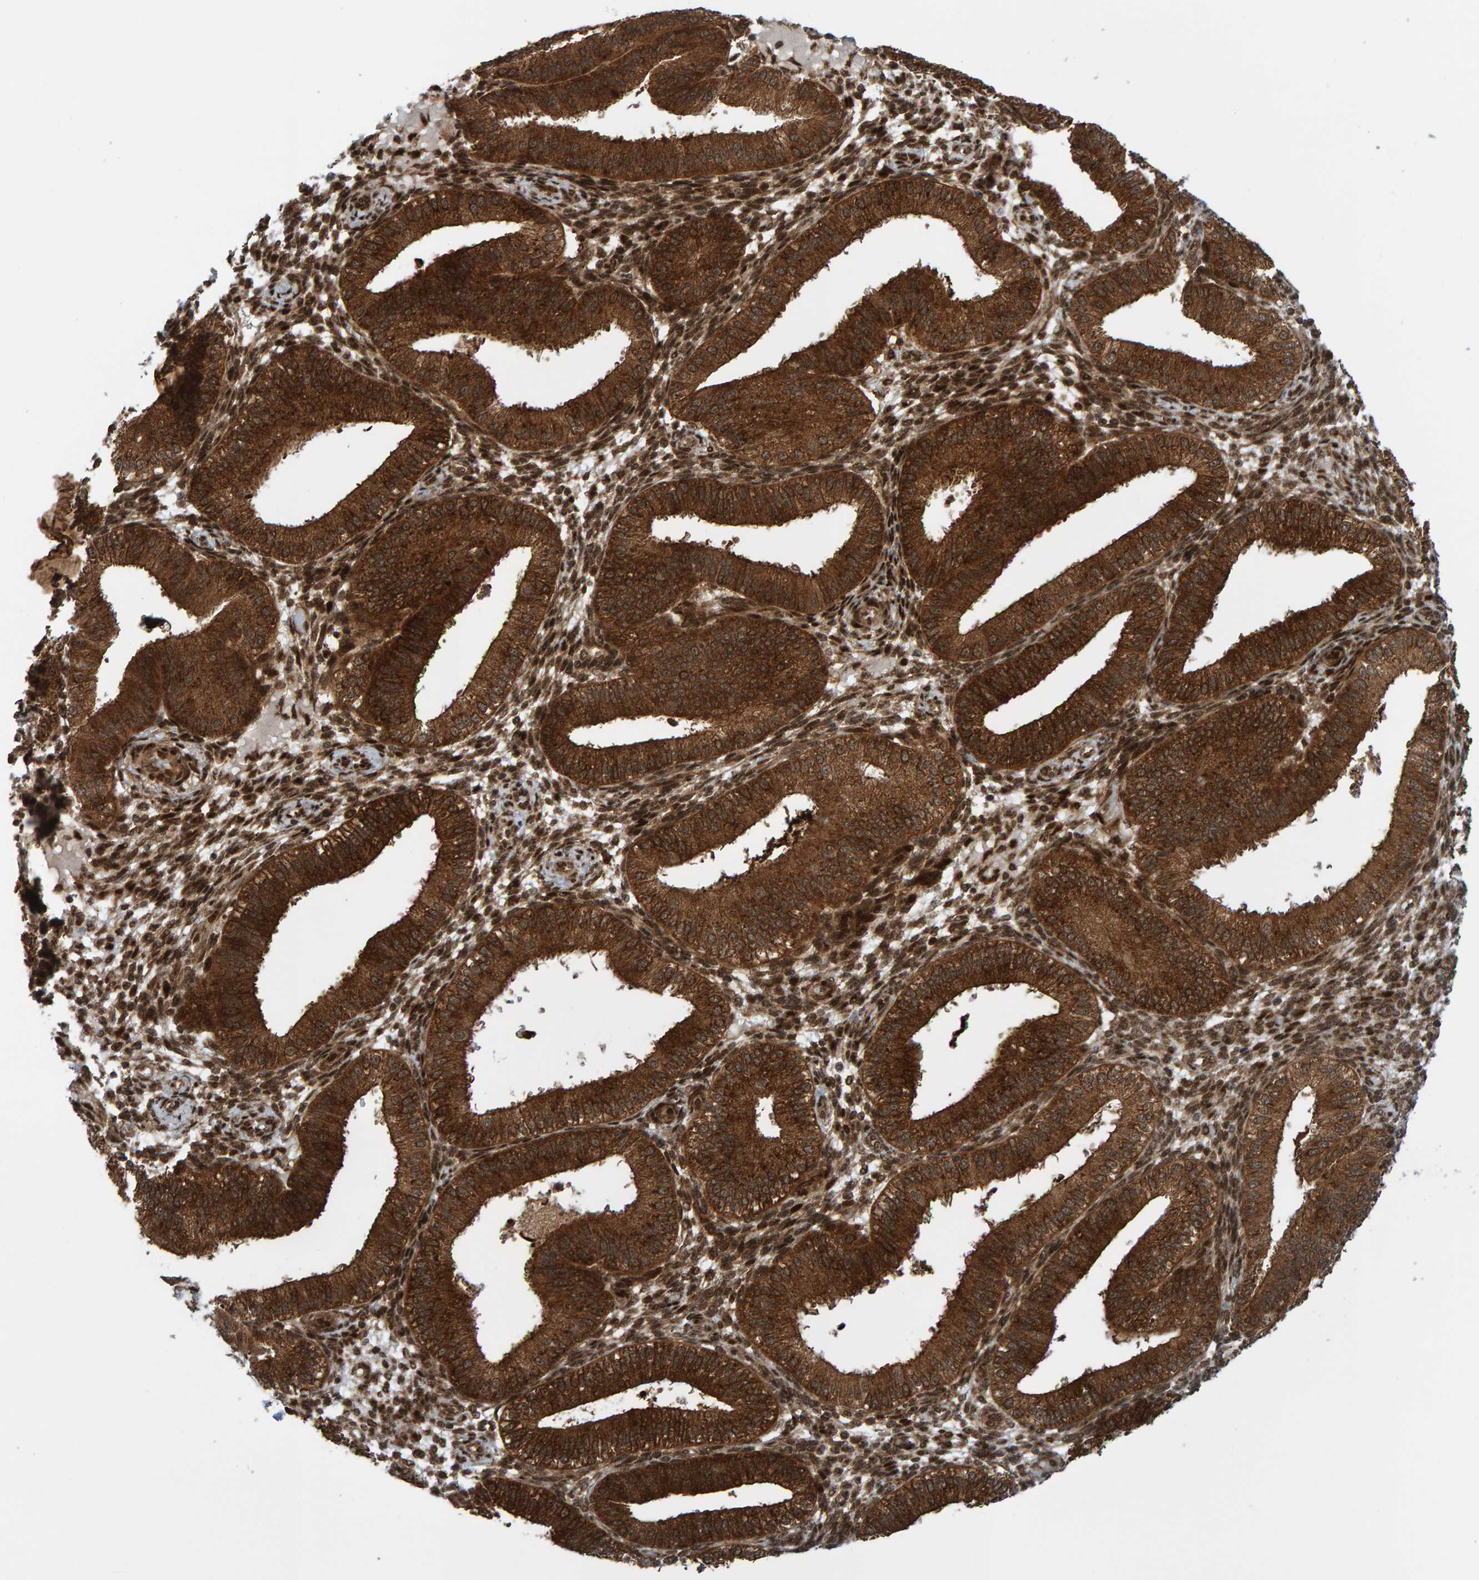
{"staining": {"intensity": "moderate", "quantity": ">75%", "location": "cytoplasmic/membranous,nuclear"}, "tissue": "endometrium", "cell_type": "Cells in endometrial stroma", "image_type": "normal", "snomed": [{"axis": "morphology", "description": "Normal tissue, NOS"}, {"axis": "topography", "description": "Endometrium"}], "caption": "Protein staining of unremarkable endometrium reveals moderate cytoplasmic/membranous,nuclear expression in approximately >75% of cells in endometrial stroma.", "gene": "ZNF366", "patient": {"sex": "female", "age": 39}}